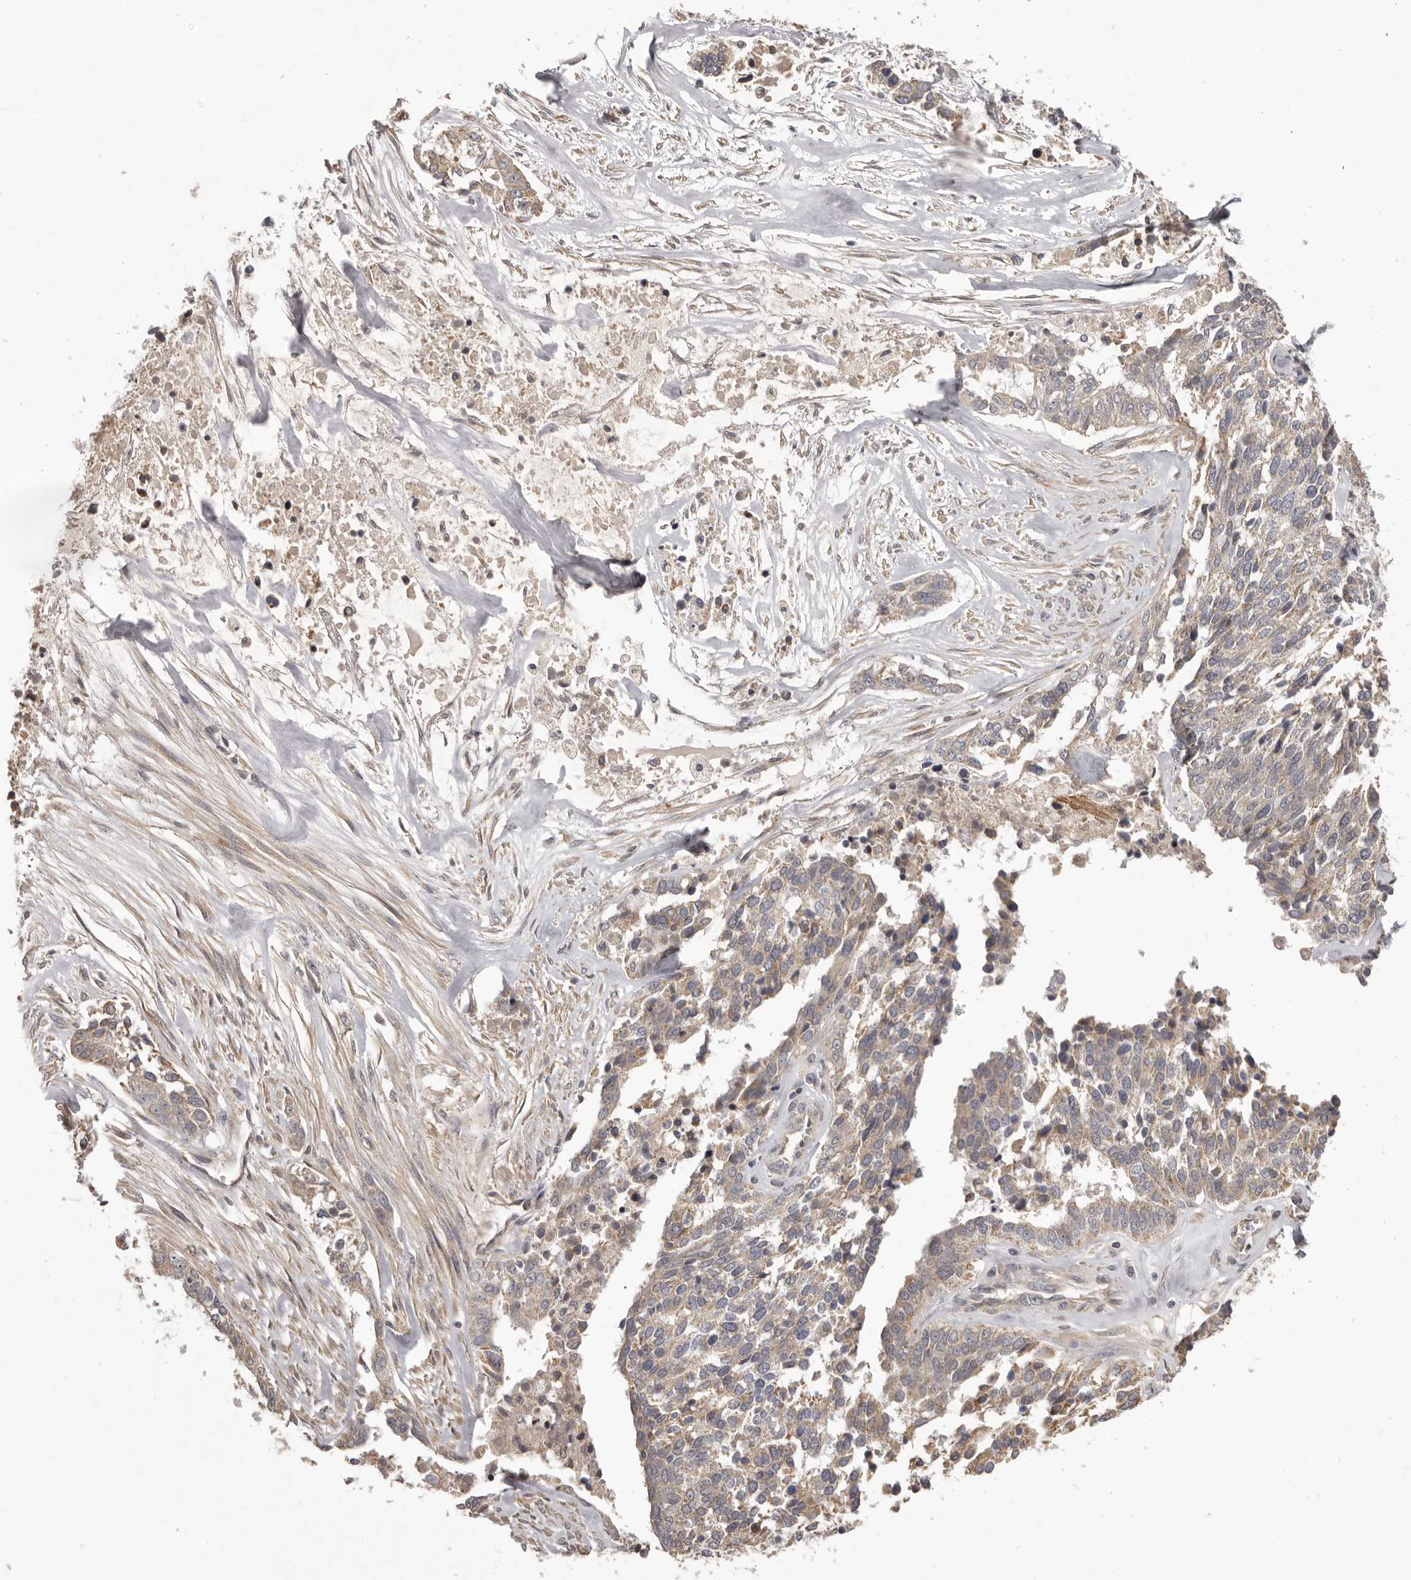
{"staining": {"intensity": "moderate", "quantity": ">75%", "location": "cytoplasmic/membranous"}, "tissue": "ovarian cancer", "cell_type": "Tumor cells", "image_type": "cancer", "snomed": [{"axis": "morphology", "description": "Cystadenocarcinoma, serous, NOS"}, {"axis": "topography", "description": "Ovary"}], "caption": "Immunohistochemical staining of serous cystadenocarcinoma (ovarian) reveals moderate cytoplasmic/membranous protein positivity in about >75% of tumor cells.", "gene": "HRH1", "patient": {"sex": "female", "age": 44}}